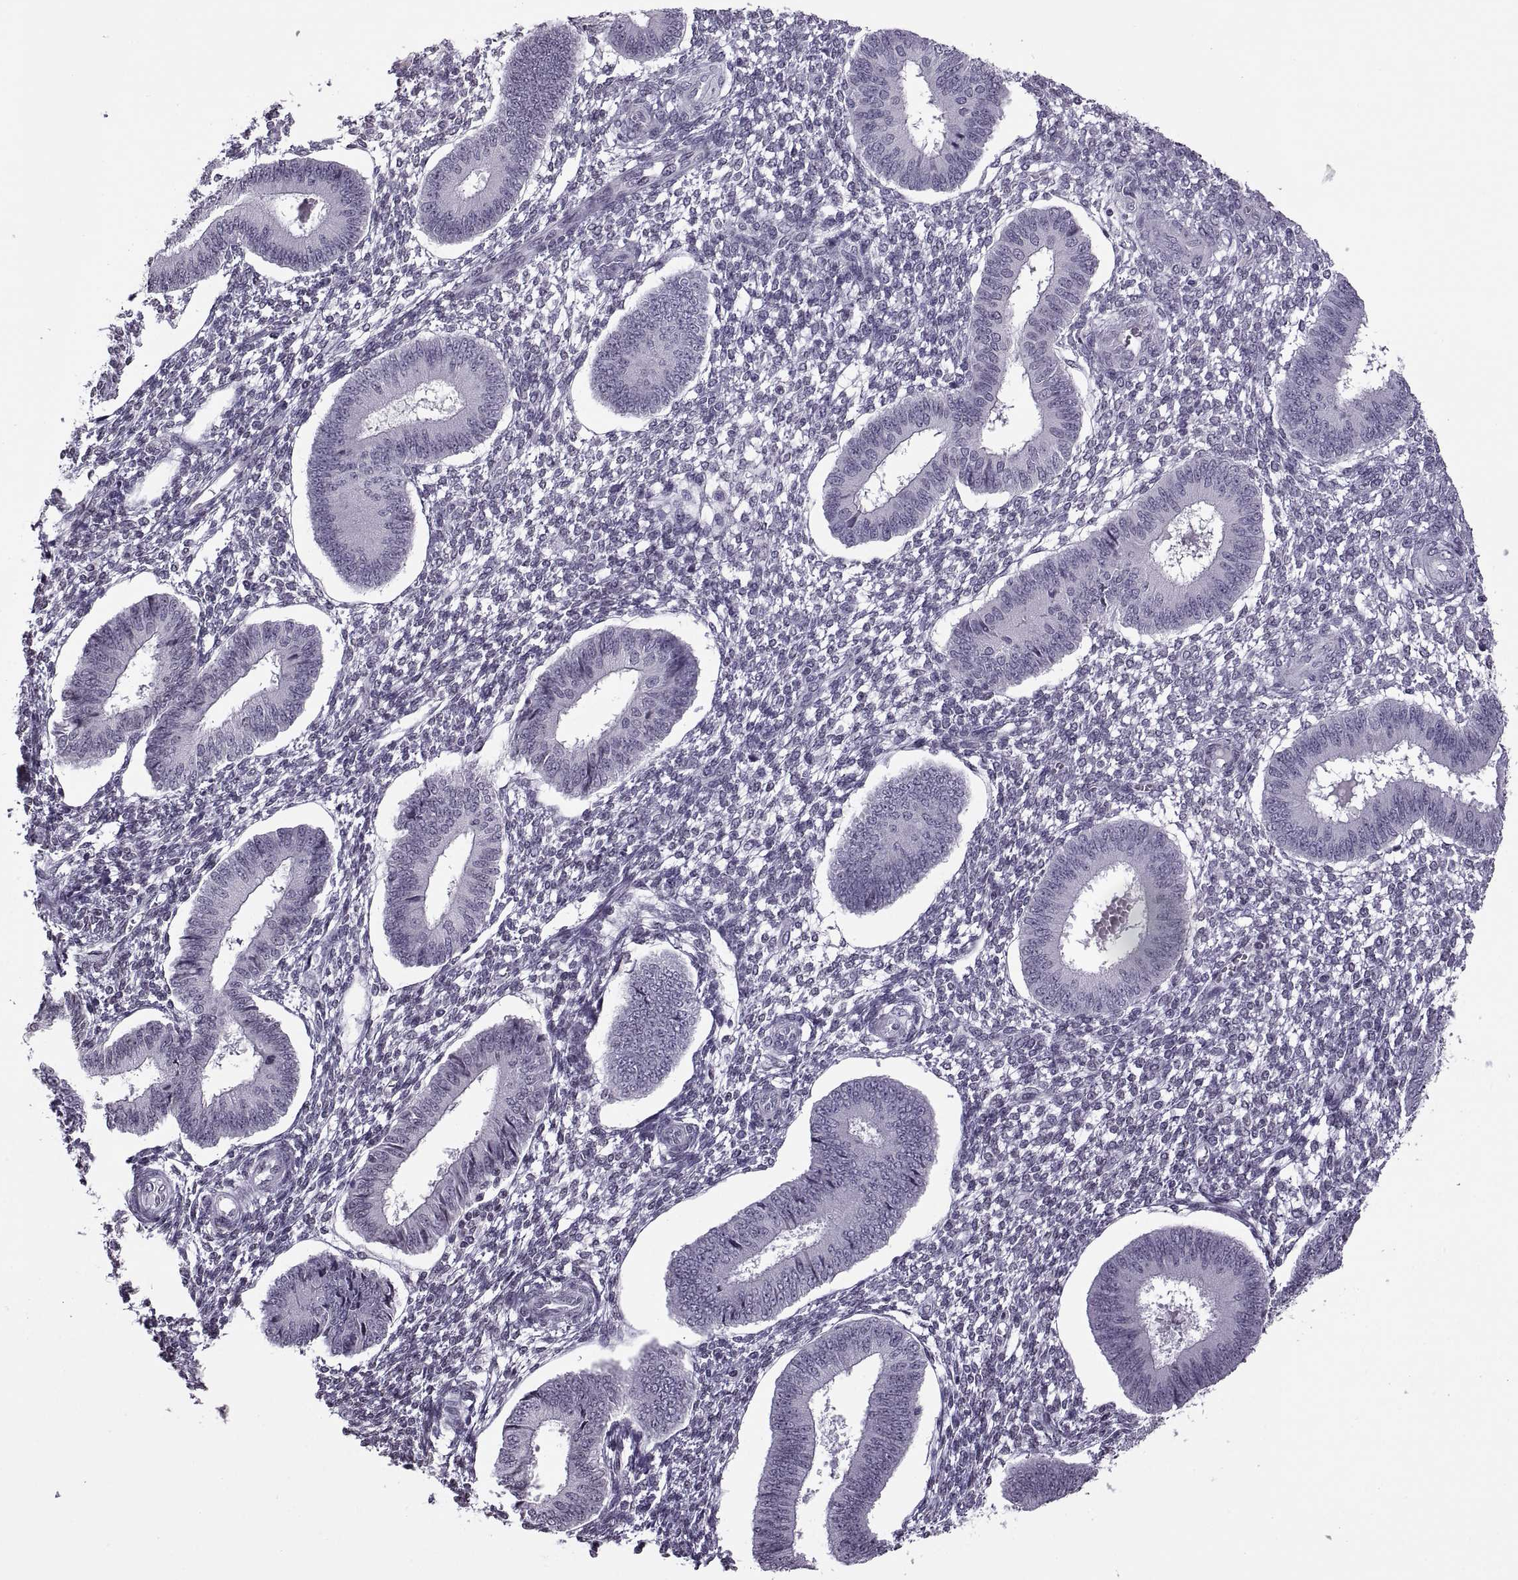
{"staining": {"intensity": "negative", "quantity": "none", "location": "none"}, "tissue": "endometrium", "cell_type": "Cells in endometrial stroma", "image_type": "normal", "snomed": [{"axis": "morphology", "description": "Normal tissue, NOS"}, {"axis": "topography", "description": "Endometrium"}], "caption": "Cells in endometrial stroma are negative for protein expression in benign human endometrium. (DAB IHC visualized using brightfield microscopy, high magnification).", "gene": "H1", "patient": {"sex": "female", "age": 42}}